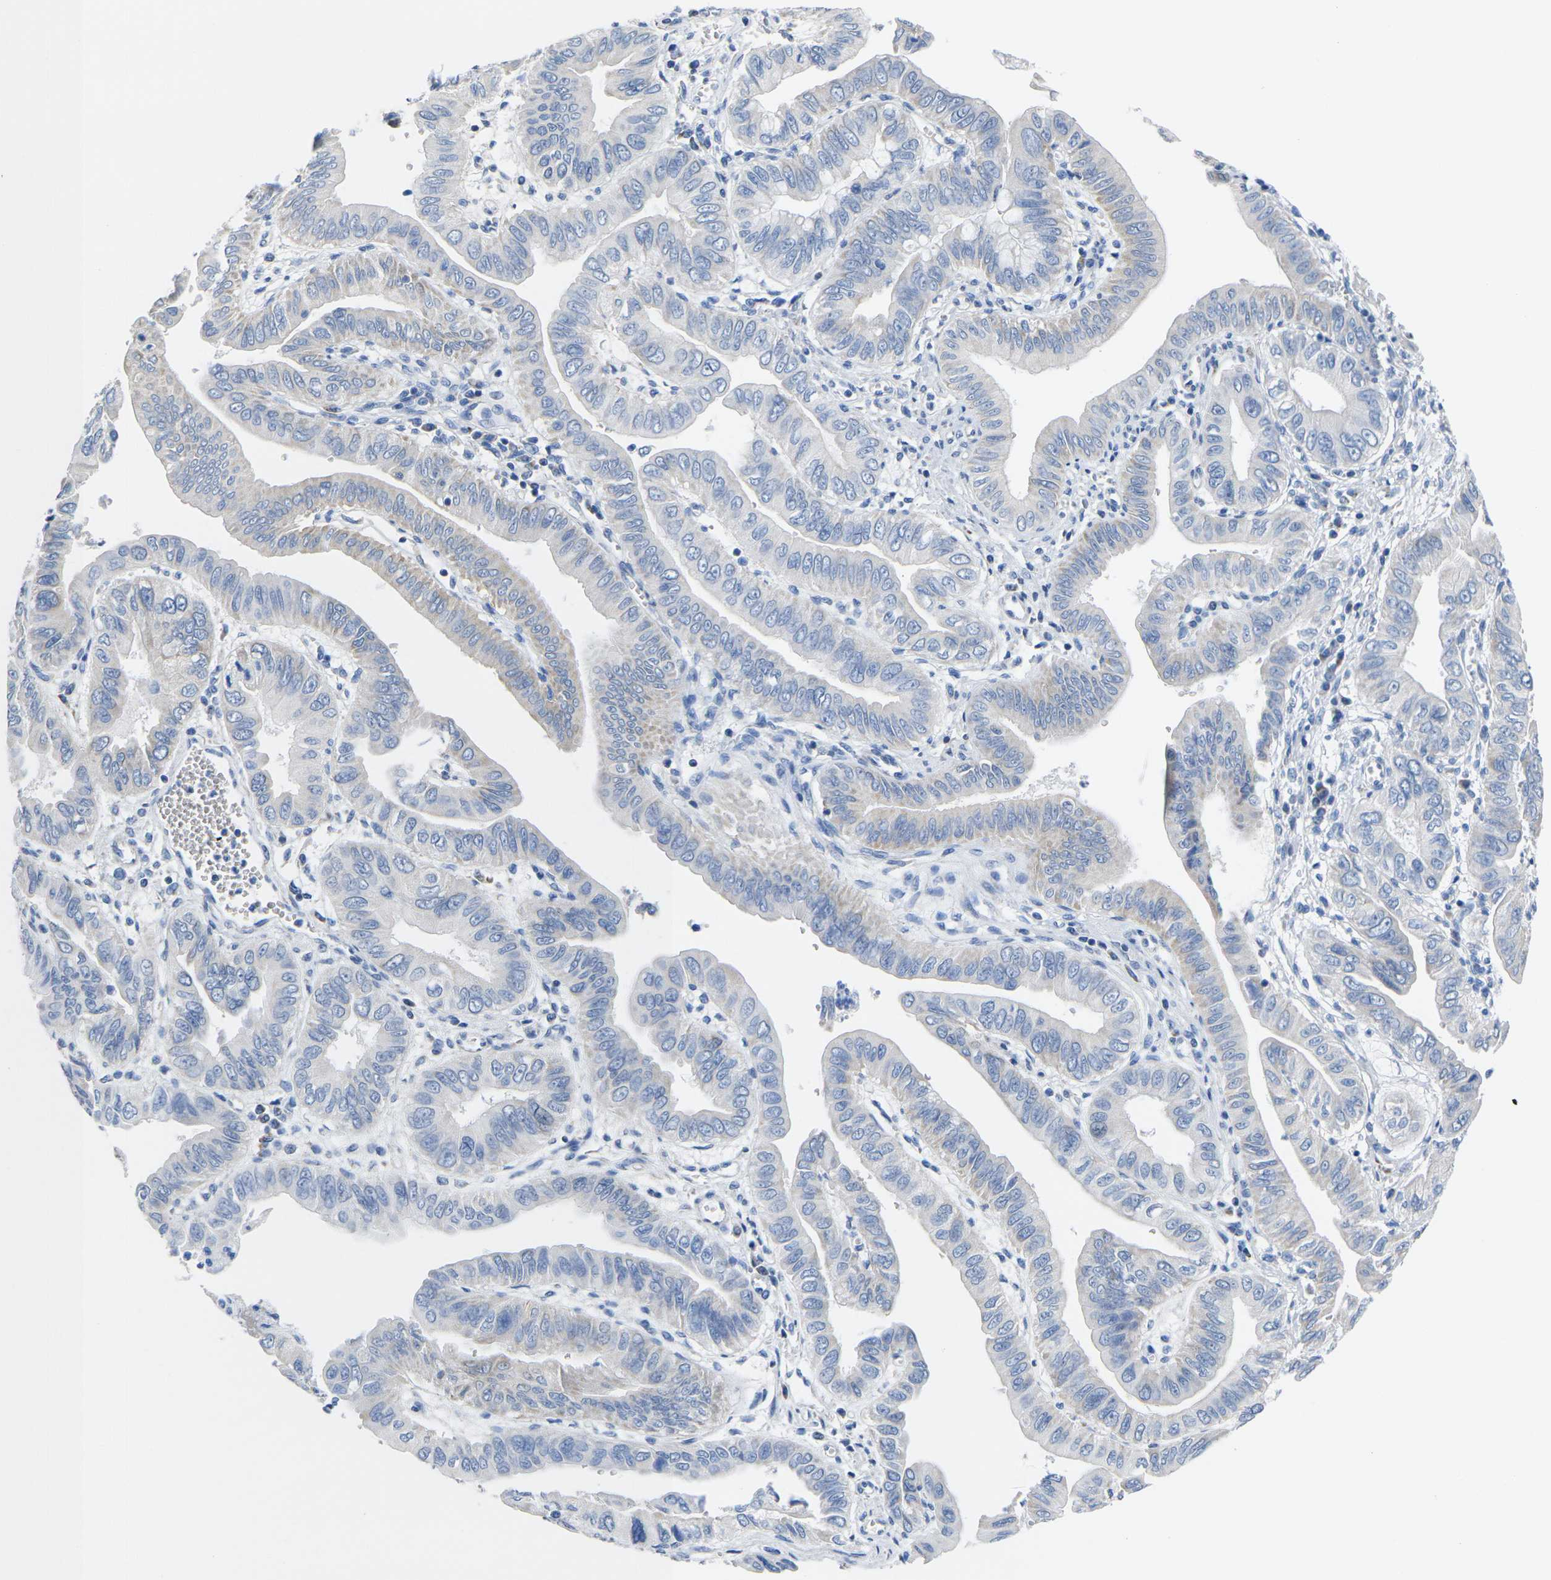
{"staining": {"intensity": "negative", "quantity": "none", "location": "none"}, "tissue": "pancreatic cancer", "cell_type": "Tumor cells", "image_type": "cancer", "snomed": [{"axis": "morphology", "description": "Normal tissue, NOS"}, {"axis": "topography", "description": "Lymph node"}], "caption": "Human pancreatic cancer stained for a protein using immunohistochemistry demonstrates no staining in tumor cells.", "gene": "TMEM204", "patient": {"sex": "male", "age": 50}}